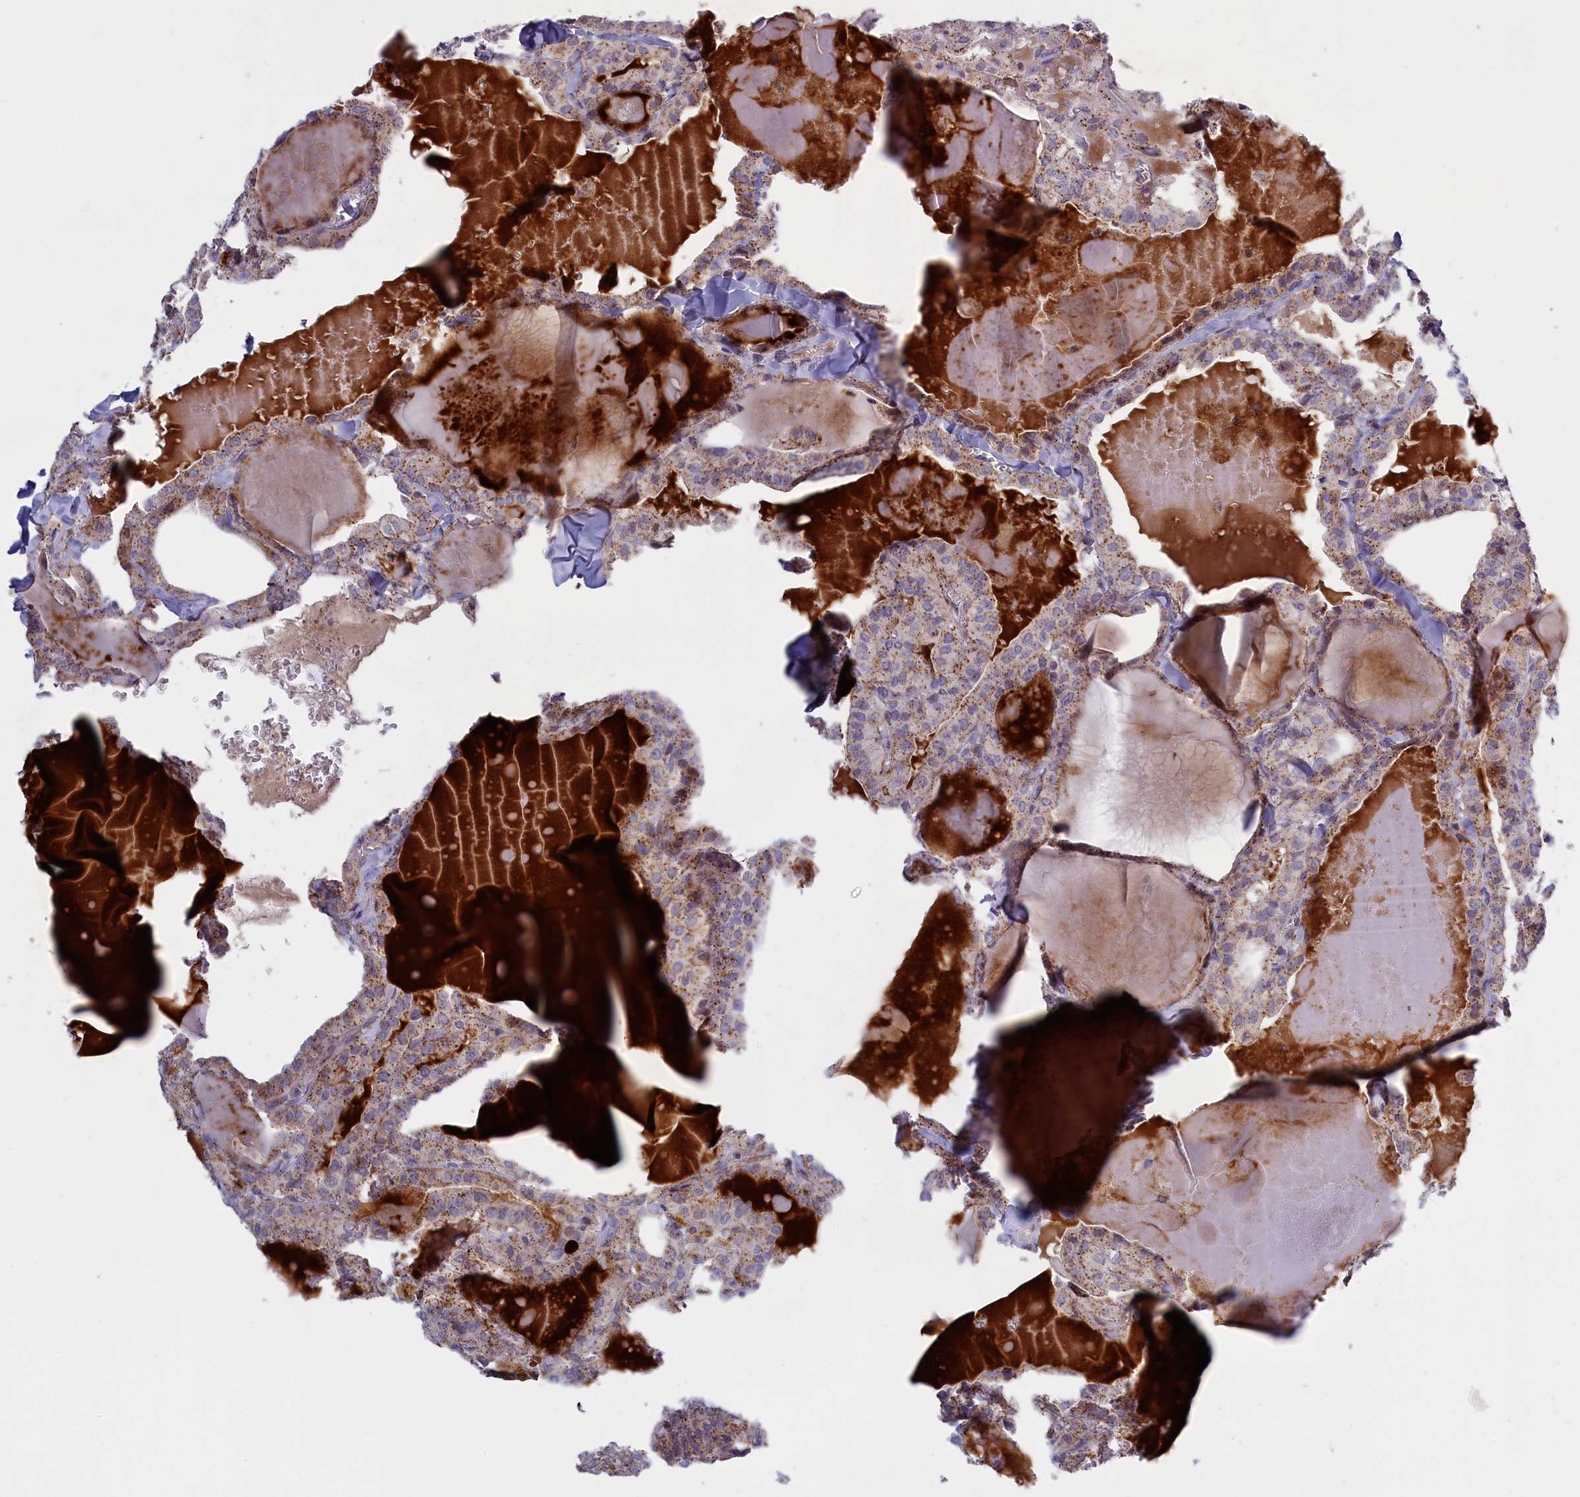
{"staining": {"intensity": "moderate", "quantity": ">75%", "location": "cytoplasmic/membranous"}, "tissue": "thyroid cancer", "cell_type": "Tumor cells", "image_type": "cancer", "snomed": [{"axis": "morphology", "description": "Papillary adenocarcinoma, NOS"}, {"axis": "topography", "description": "Thyroid gland"}], "caption": "Thyroid cancer (papillary adenocarcinoma) stained with immunohistochemistry (IHC) reveals moderate cytoplasmic/membranous positivity in approximately >75% of tumor cells.", "gene": "HYKK", "patient": {"sex": "male", "age": 52}}